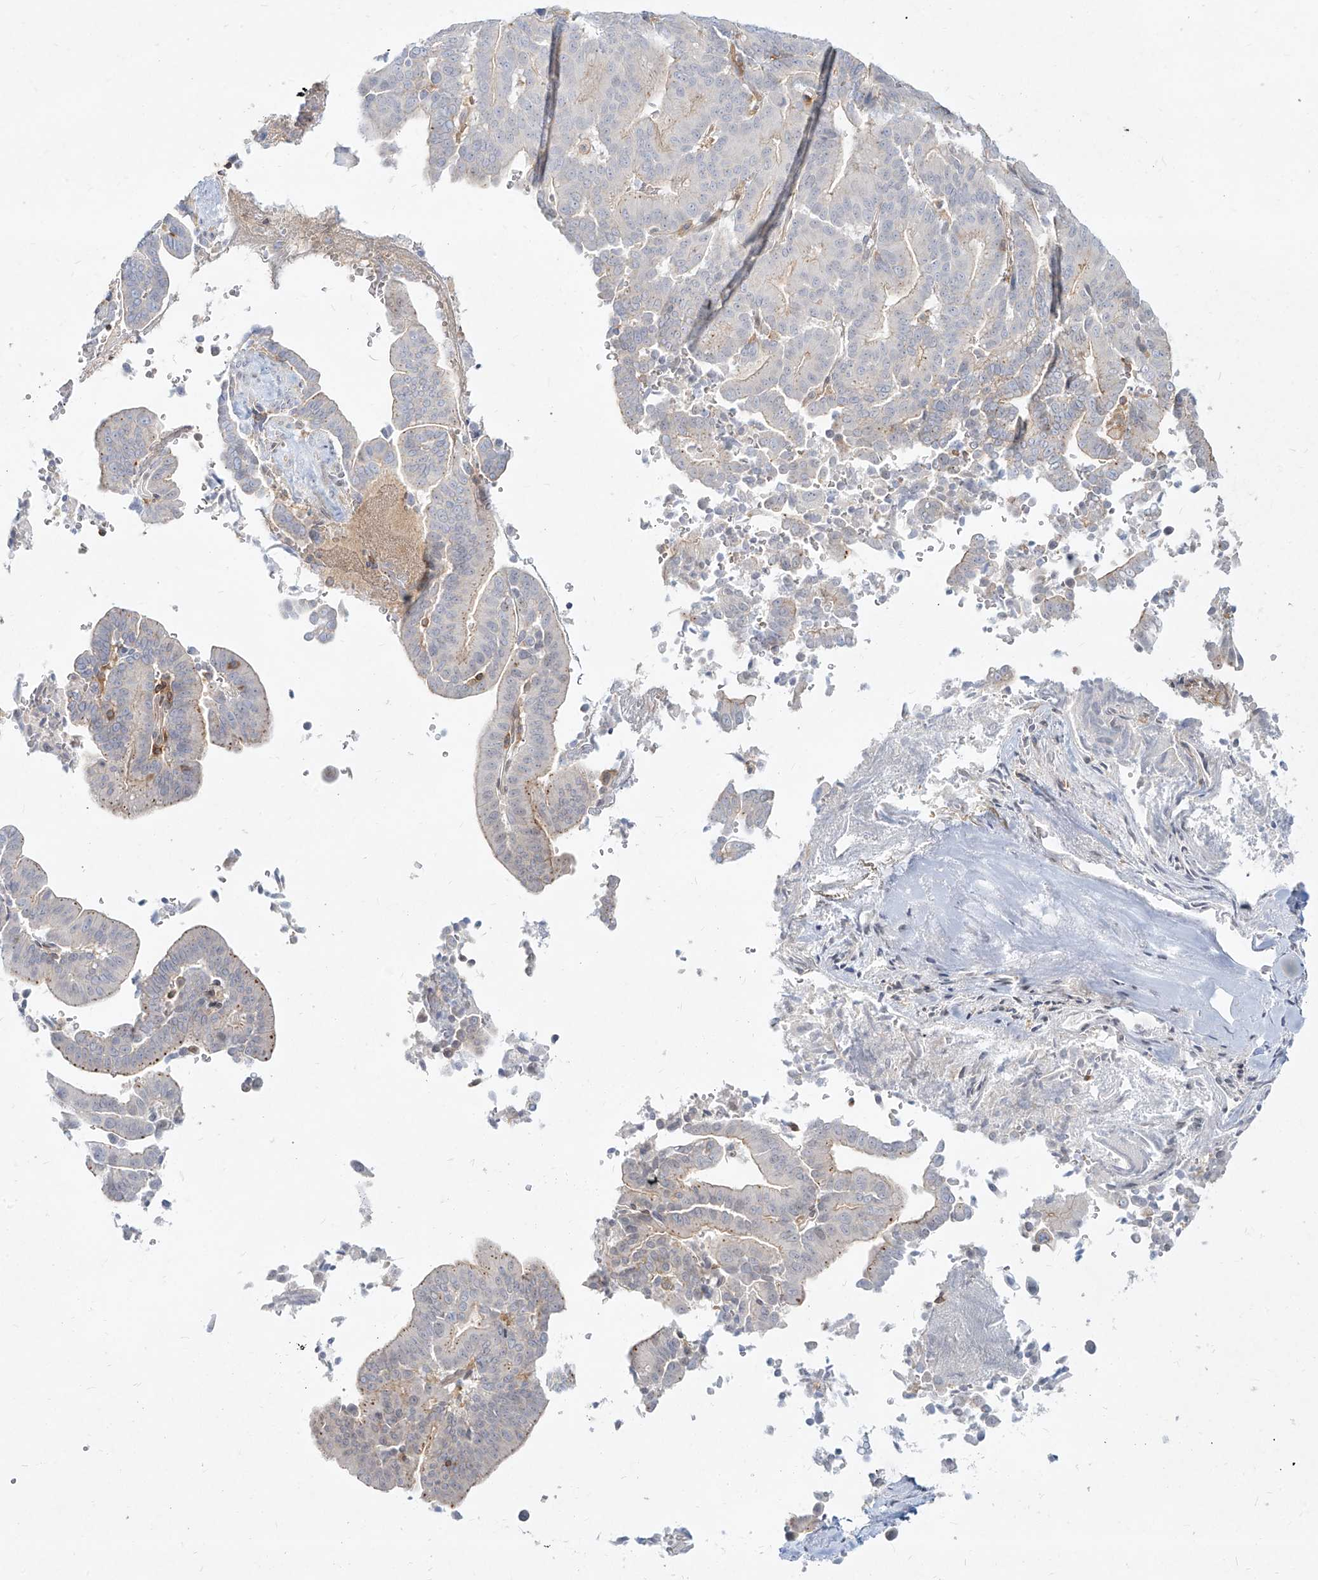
{"staining": {"intensity": "negative", "quantity": "none", "location": "none"}, "tissue": "liver cancer", "cell_type": "Tumor cells", "image_type": "cancer", "snomed": [{"axis": "morphology", "description": "Cholangiocarcinoma"}, {"axis": "topography", "description": "Liver"}], "caption": "Immunohistochemical staining of liver cancer (cholangiocarcinoma) exhibits no significant expression in tumor cells.", "gene": "SLC2A12", "patient": {"sex": "female", "age": 75}}